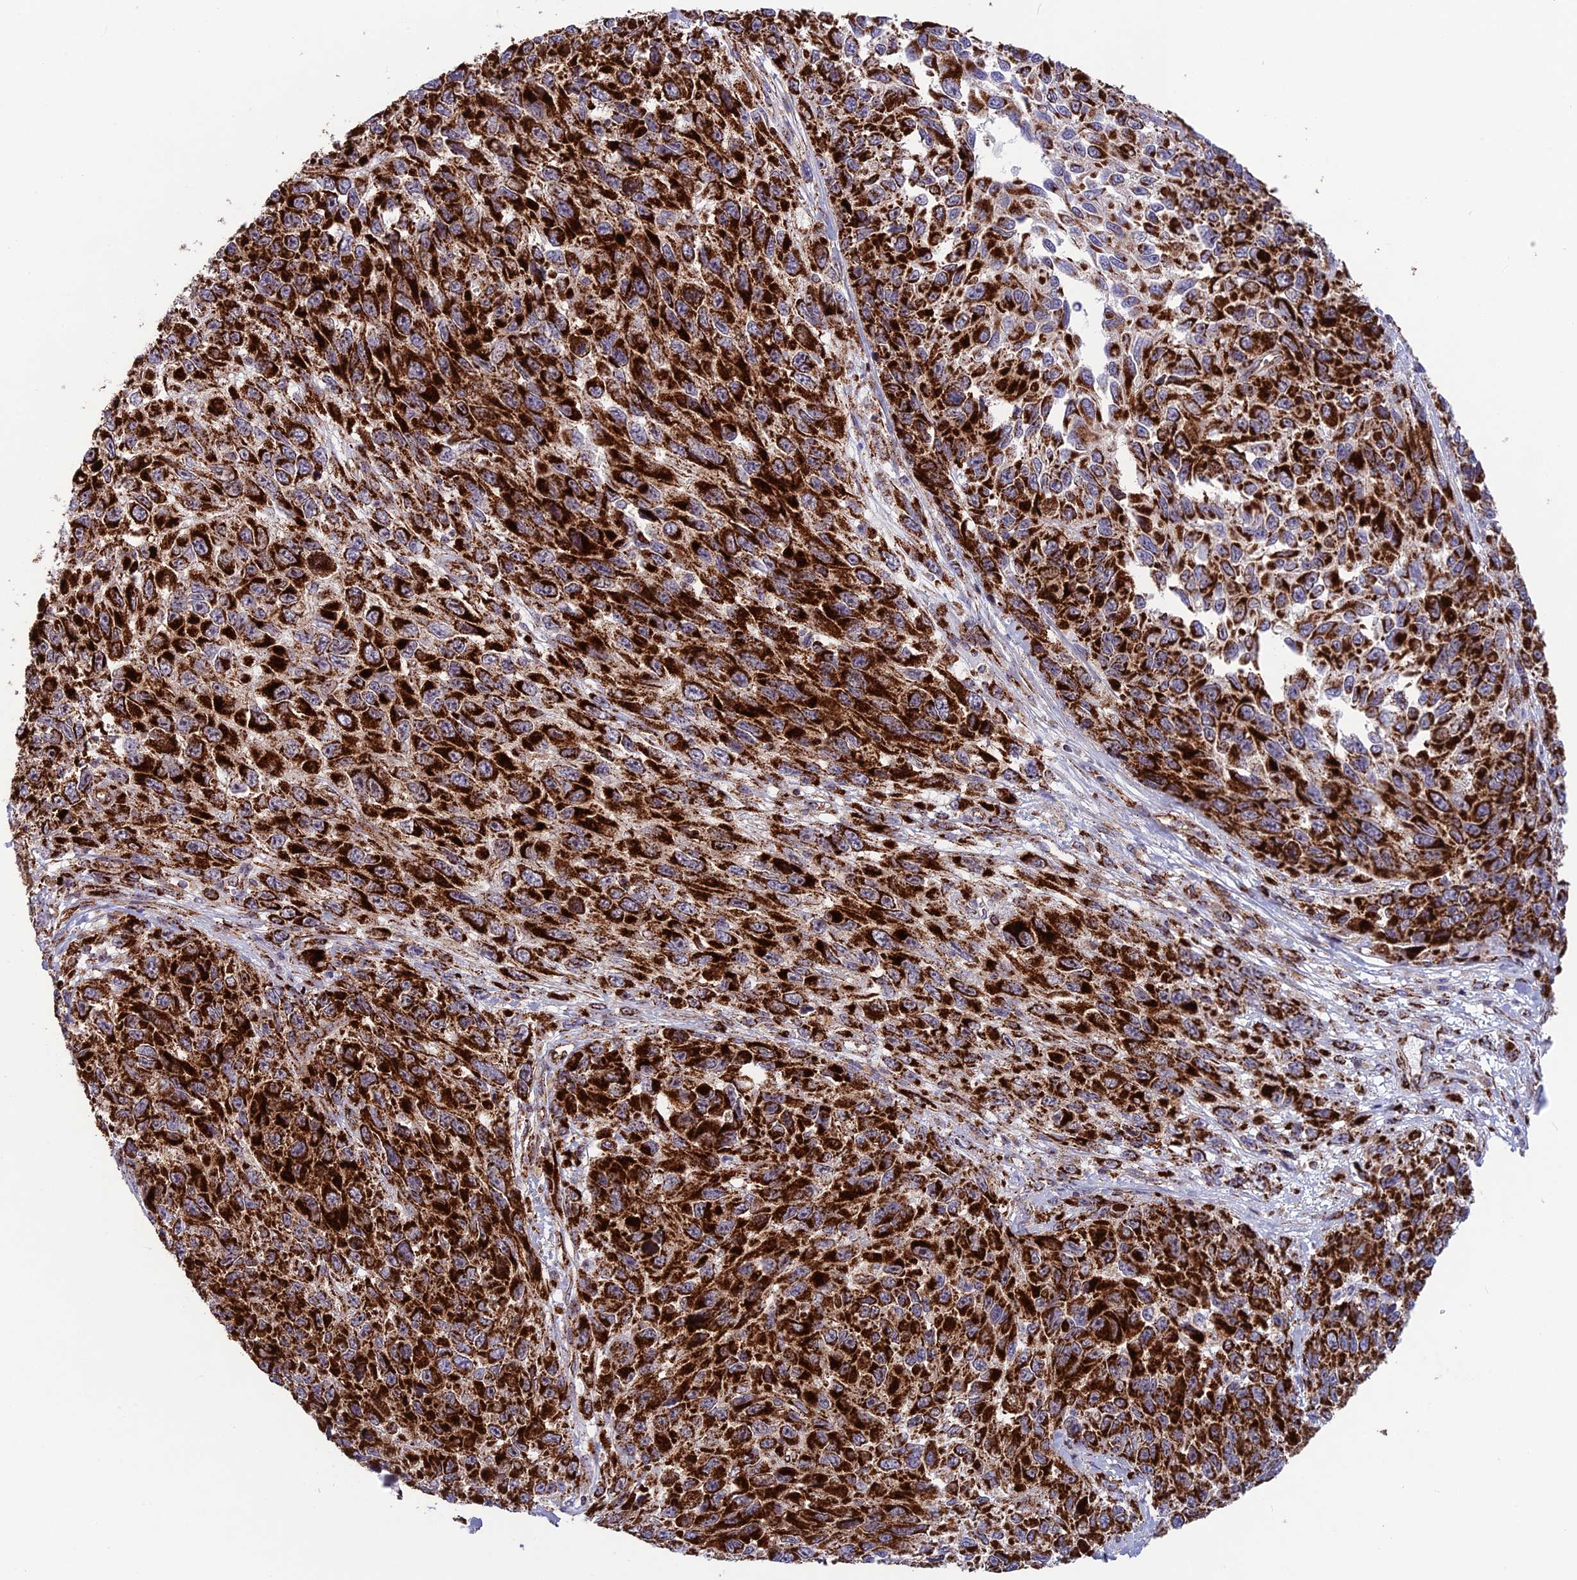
{"staining": {"intensity": "strong", "quantity": ">75%", "location": "cytoplasmic/membranous"}, "tissue": "melanoma", "cell_type": "Tumor cells", "image_type": "cancer", "snomed": [{"axis": "morphology", "description": "Normal tissue, NOS"}, {"axis": "morphology", "description": "Malignant melanoma, NOS"}, {"axis": "topography", "description": "Skin"}], "caption": "Malignant melanoma stained with a protein marker displays strong staining in tumor cells.", "gene": "MRPS18B", "patient": {"sex": "female", "age": 96}}